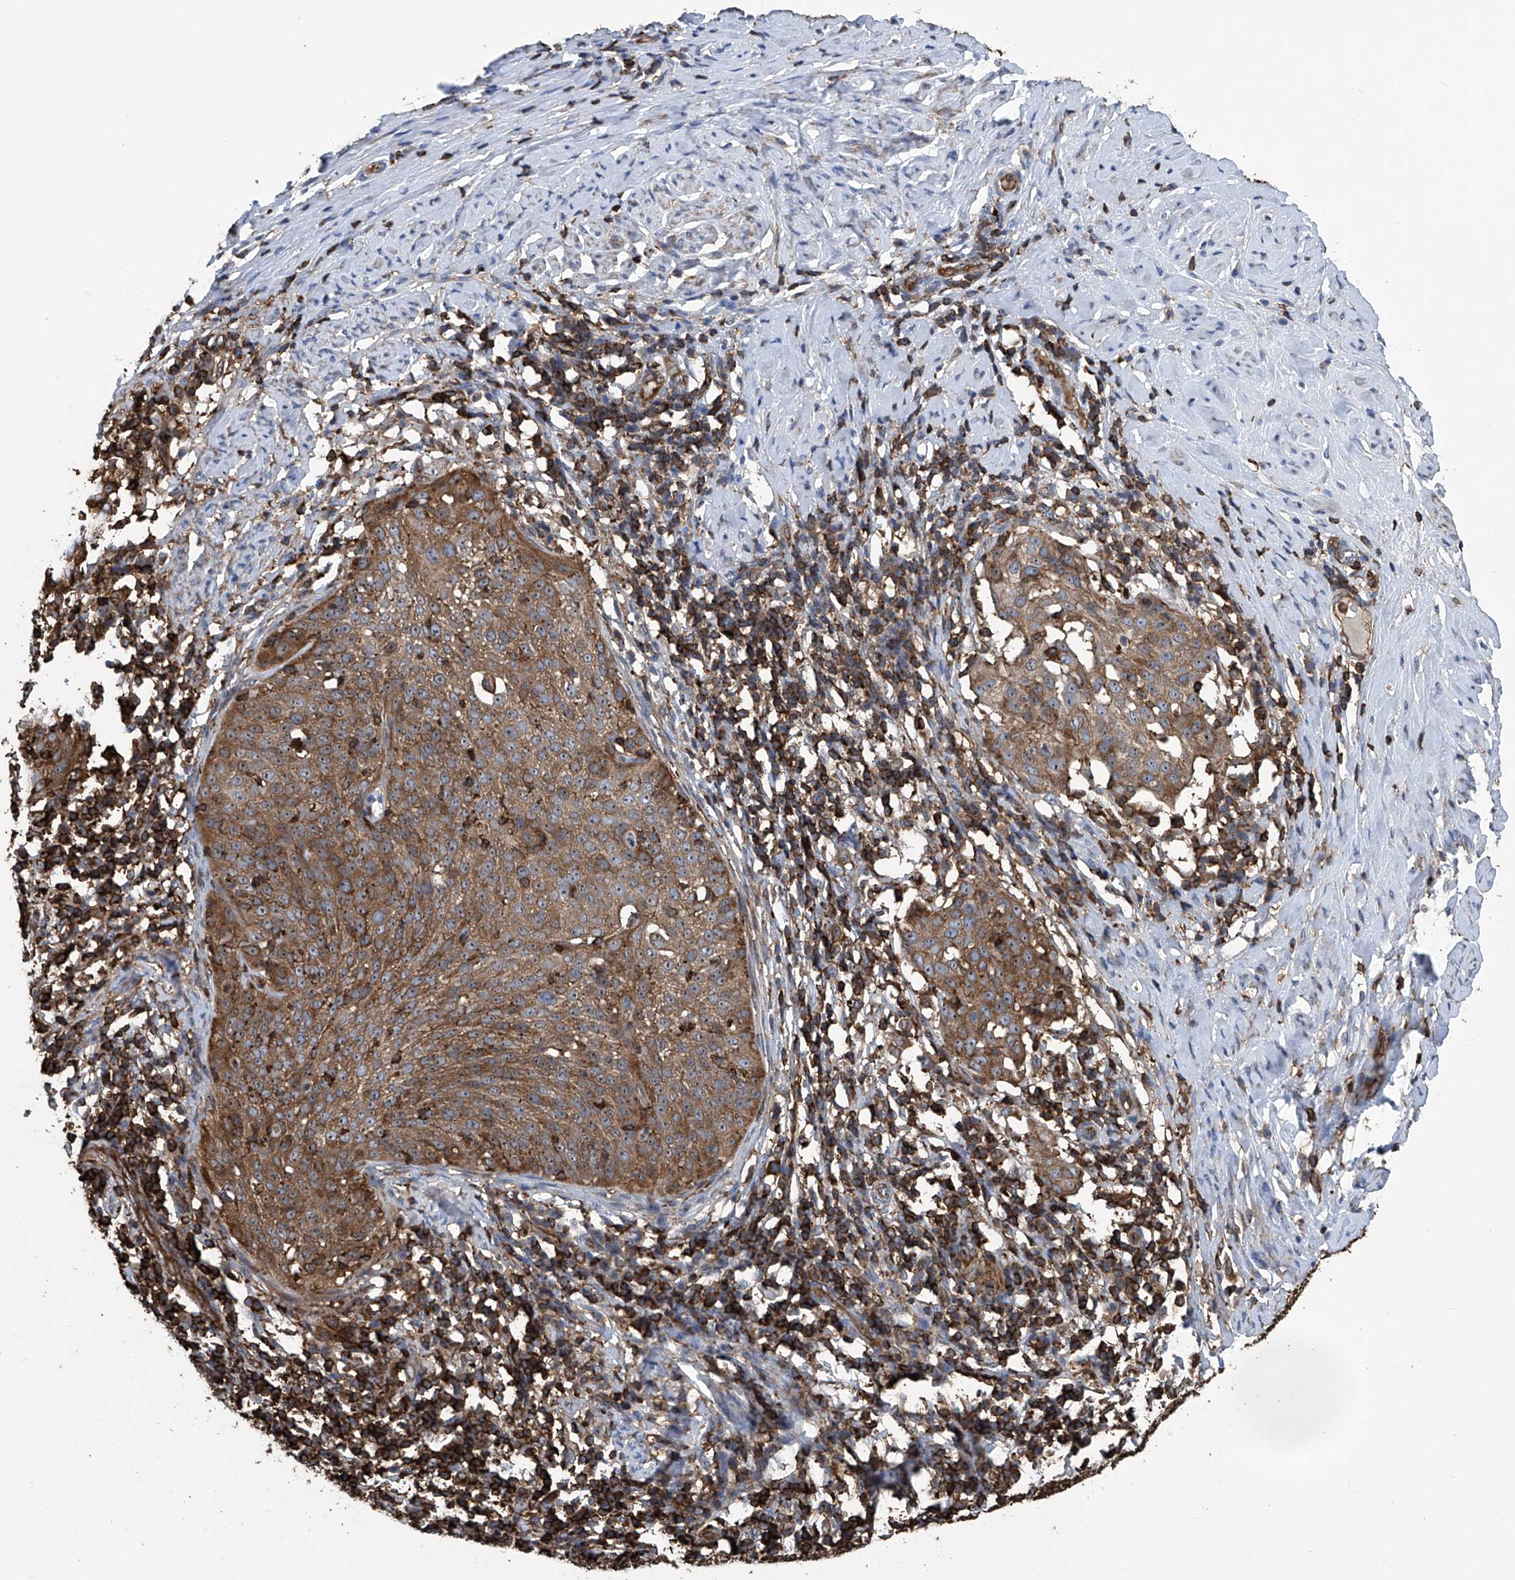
{"staining": {"intensity": "moderate", "quantity": ">75%", "location": "cytoplasmic/membranous,nuclear"}, "tissue": "cervical cancer", "cell_type": "Tumor cells", "image_type": "cancer", "snomed": [{"axis": "morphology", "description": "Squamous cell carcinoma, NOS"}, {"axis": "topography", "description": "Cervix"}], "caption": "The photomicrograph displays a brown stain indicating the presence of a protein in the cytoplasmic/membranous and nuclear of tumor cells in cervical cancer.", "gene": "ZNF484", "patient": {"sex": "female", "age": 51}}